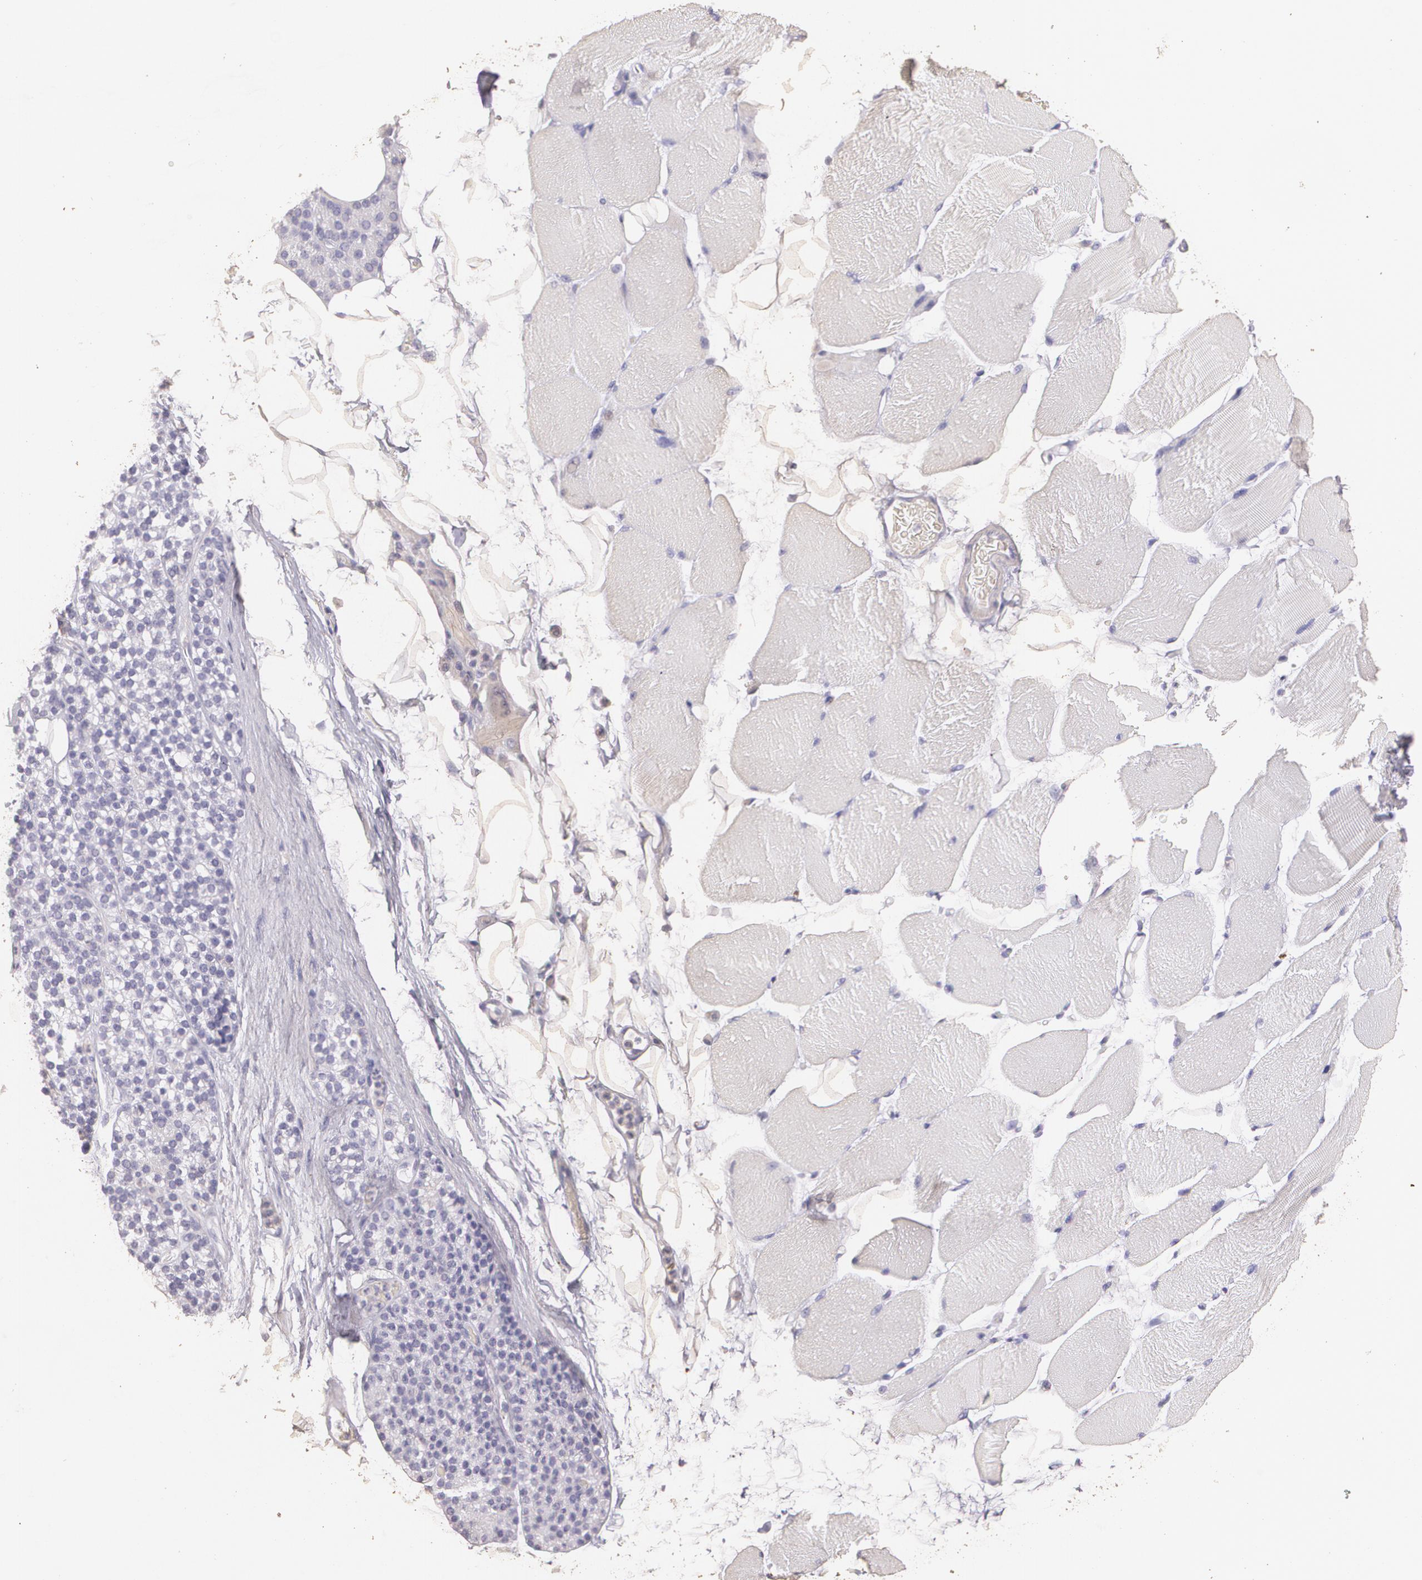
{"staining": {"intensity": "weak", "quantity": "<25%", "location": "cytoplasmic/membranous"}, "tissue": "skeletal muscle", "cell_type": "Myocytes", "image_type": "normal", "snomed": [{"axis": "morphology", "description": "Normal tissue, NOS"}, {"axis": "topography", "description": "Skeletal muscle"}, {"axis": "topography", "description": "Parathyroid gland"}], "caption": "A high-resolution micrograph shows immunohistochemistry (IHC) staining of normal skeletal muscle, which exhibits no significant expression in myocytes. Brightfield microscopy of IHC stained with DAB (brown) and hematoxylin (blue), captured at high magnification.", "gene": "TGFBR1", "patient": {"sex": "female", "age": 37}}